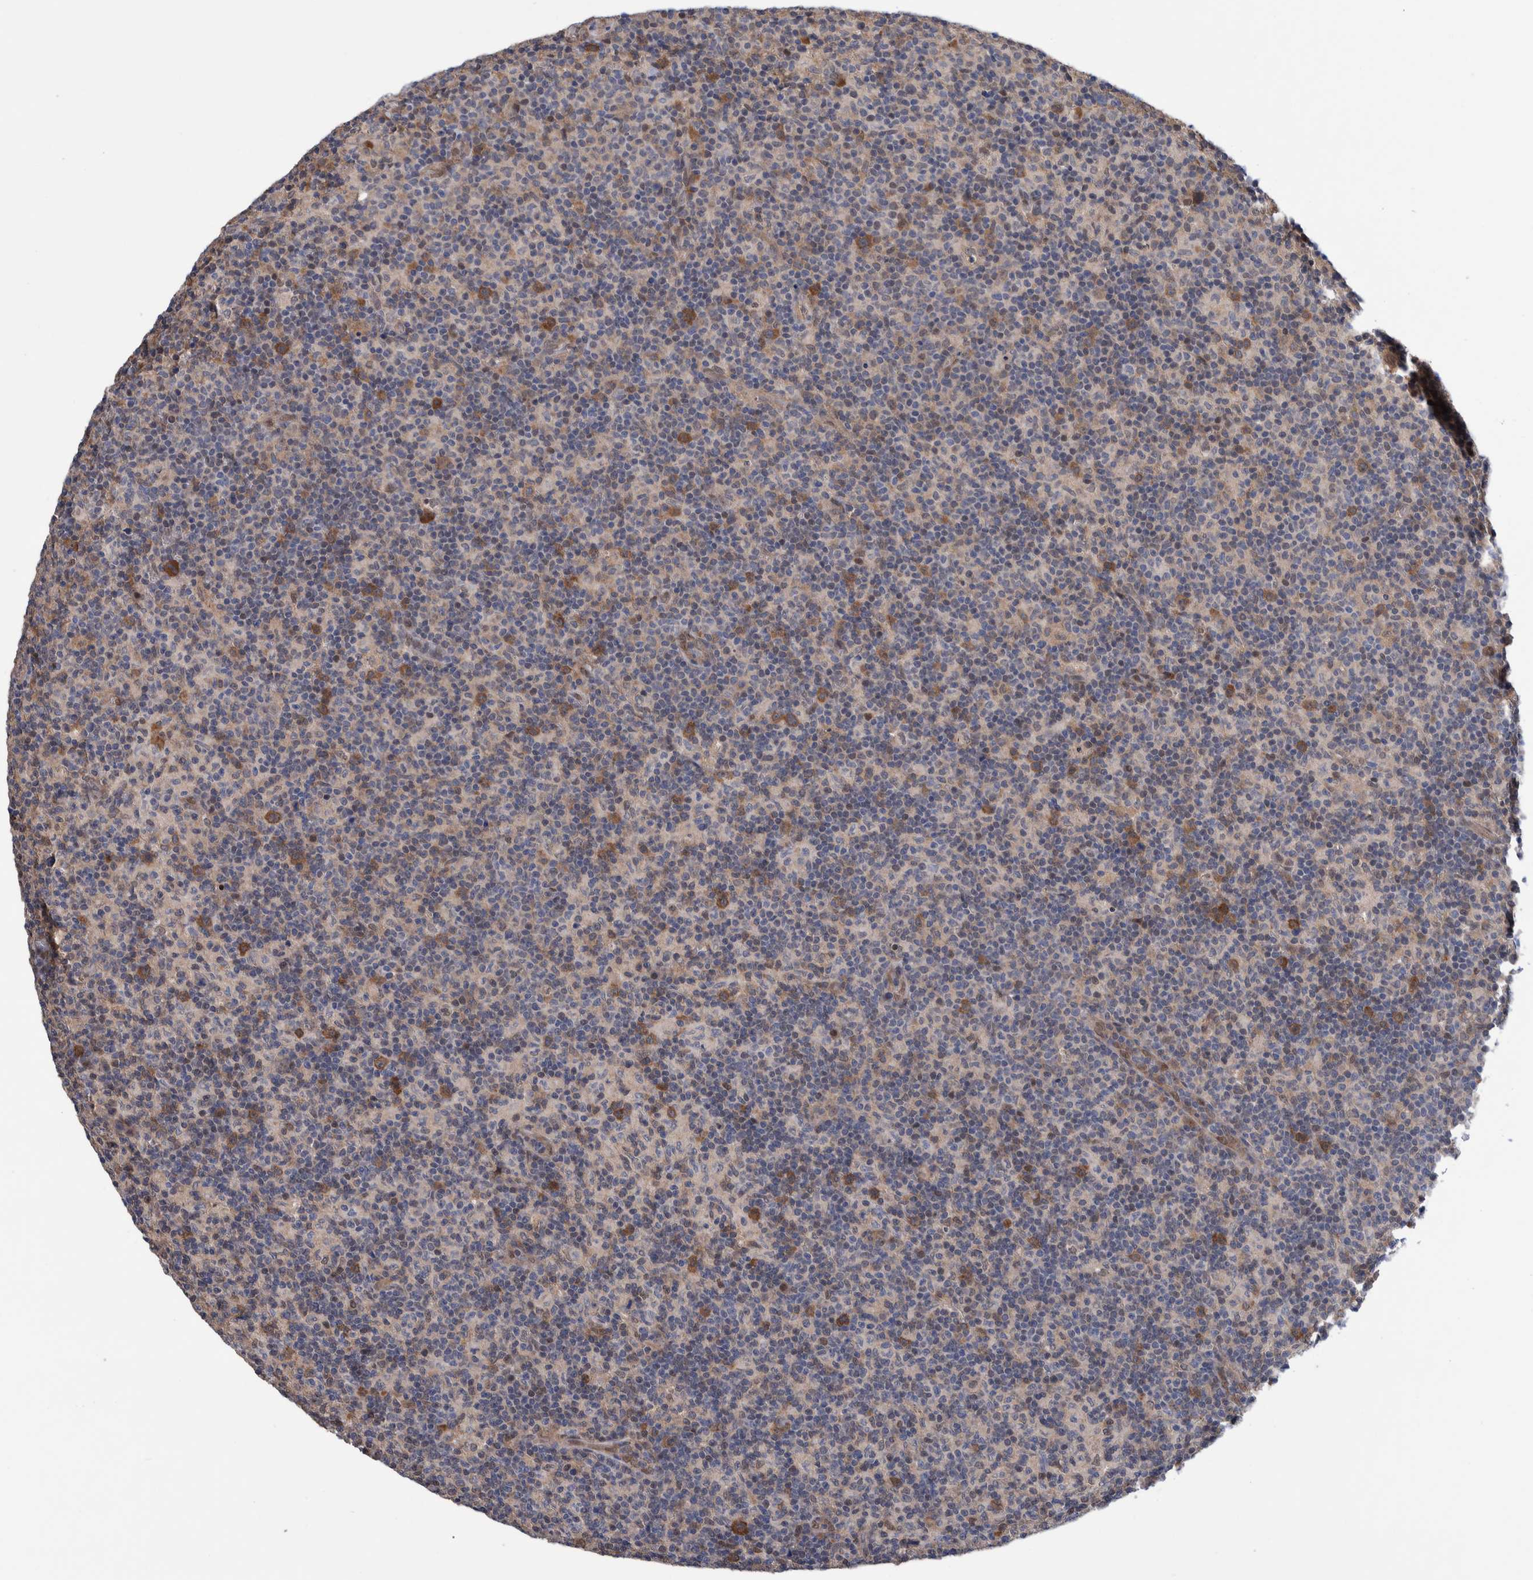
{"staining": {"intensity": "moderate", "quantity": "25%-75%", "location": "cytoplasmic/membranous"}, "tissue": "lymph node", "cell_type": "Germinal center cells", "image_type": "normal", "snomed": [{"axis": "morphology", "description": "Normal tissue, NOS"}, {"axis": "morphology", "description": "Inflammation, NOS"}, {"axis": "topography", "description": "Lymph node"}], "caption": "About 25%-75% of germinal center cells in normal human lymph node demonstrate moderate cytoplasmic/membranous protein expression as visualized by brown immunohistochemical staining.", "gene": "PFAS", "patient": {"sex": "male", "age": 55}}